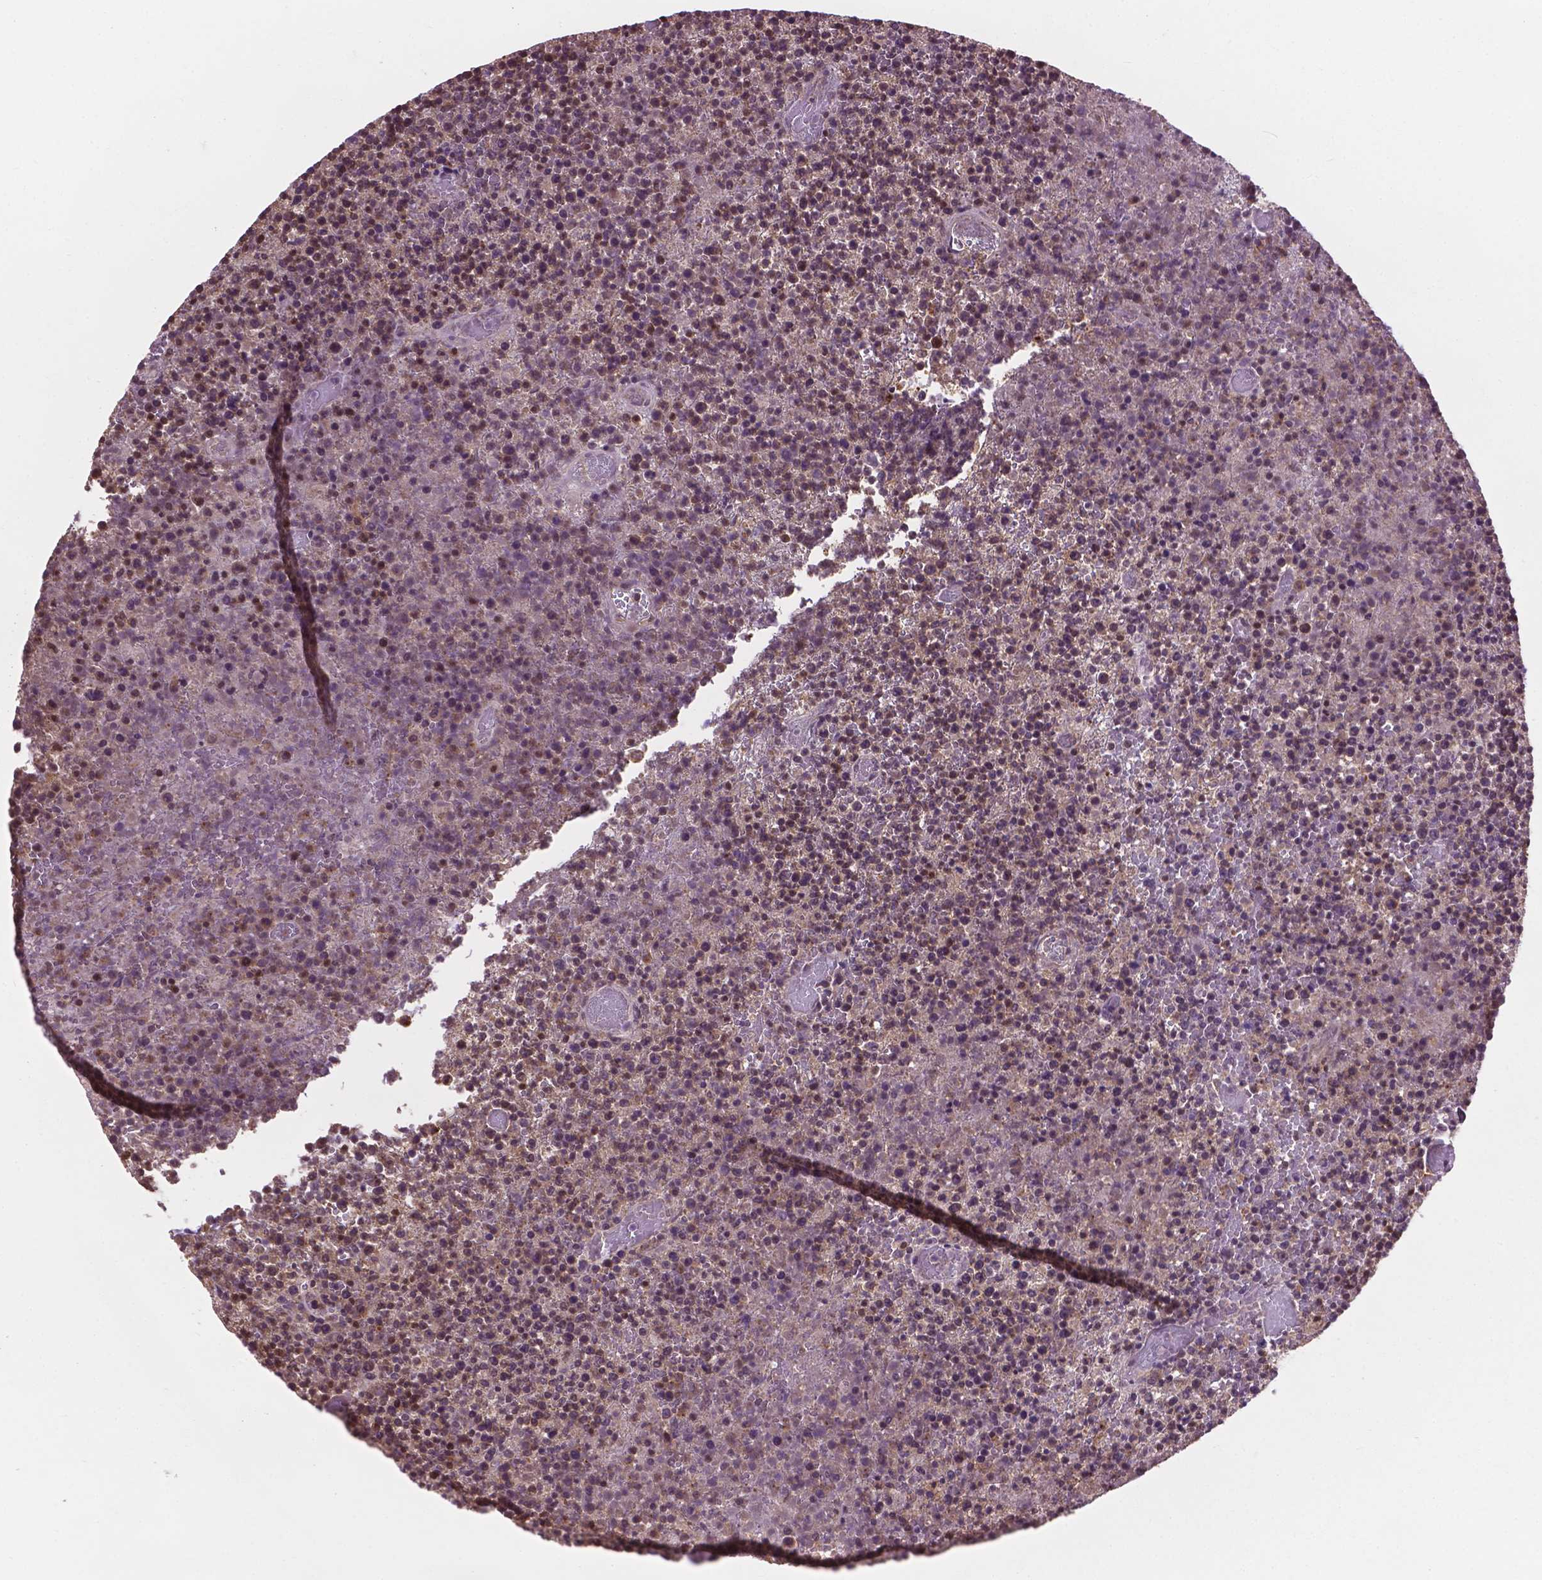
{"staining": {"intensity": "negative", "quantity": "none", "location": "none"}, "tissue": "lymphoma", "cell_type": "Tumor cells", "image_type": "cancer", "snomed": [{"axis": "morphology", "description": "Malignant lymphoma, non-Hodgkin's type, High grade"}, {"axis": "topography", "description": "Lymph node"}], "caption": "A photomicrograph of high-grade malignant lymphoma, non-Hodgkin's type stained for a protein reveals no brown staining in tumor cells.", "gene": "PPP1CB", "patient": {"sex": "male", "age": 13}}